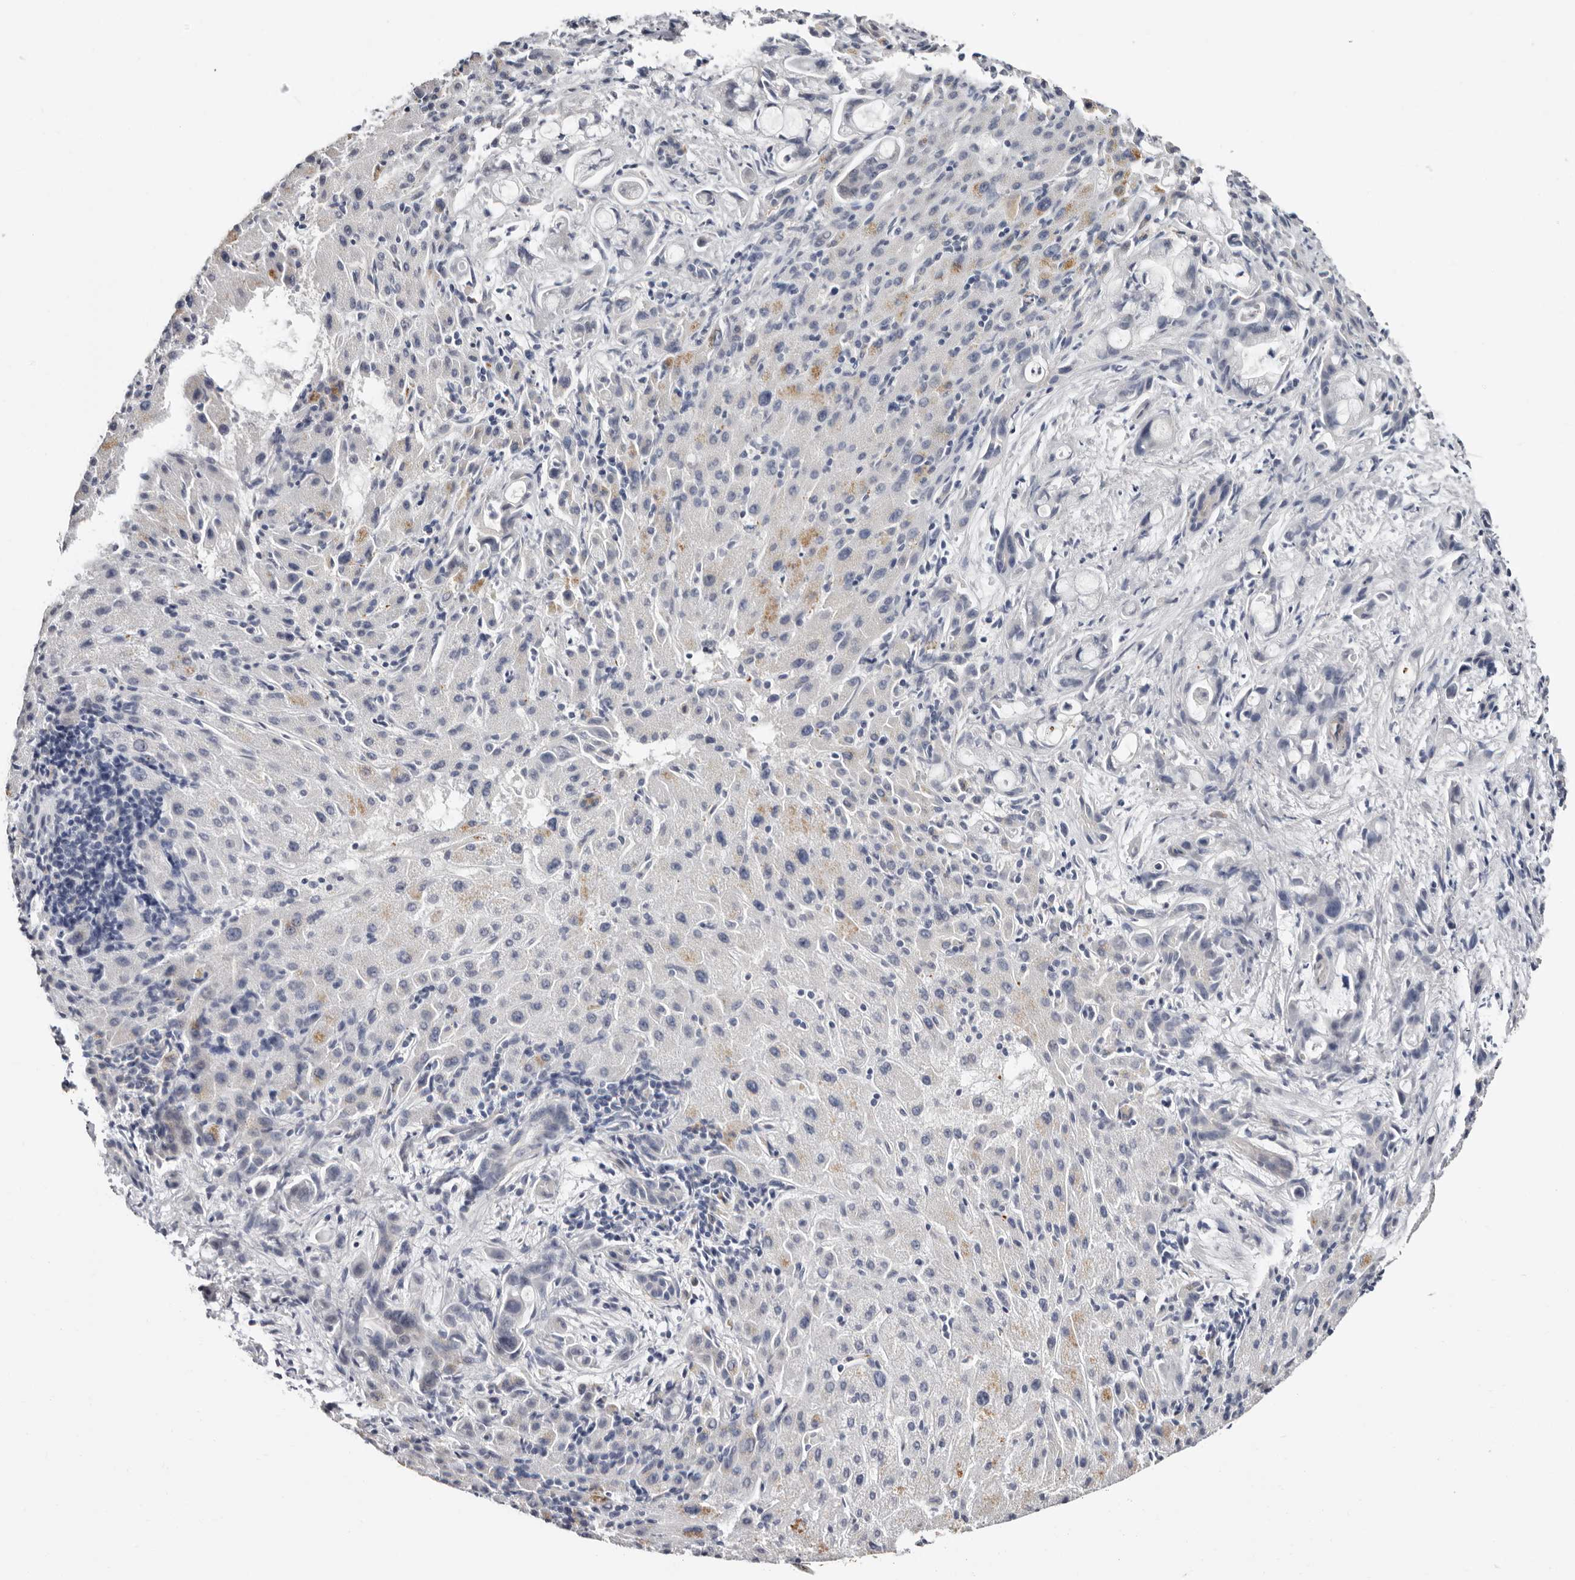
{"staining": {"intensity": "negative", "quantity": "none", "location": "none"}, "tissue": "liver cancer", "cell_type": "Tumor cells", "image_type": "cancer", "snomed": [{"axis": "morphology", "description": "Cholangiocarcinoma"}, {"axis": "topography", "description": "Liver"}], "caption": "Immunohistochemical staining of liver cholangiocarcinoma exhibits no significant expression in tumor cells.", "gene": "PKDCC", "patient": {"sex": "female", "age": 72}}